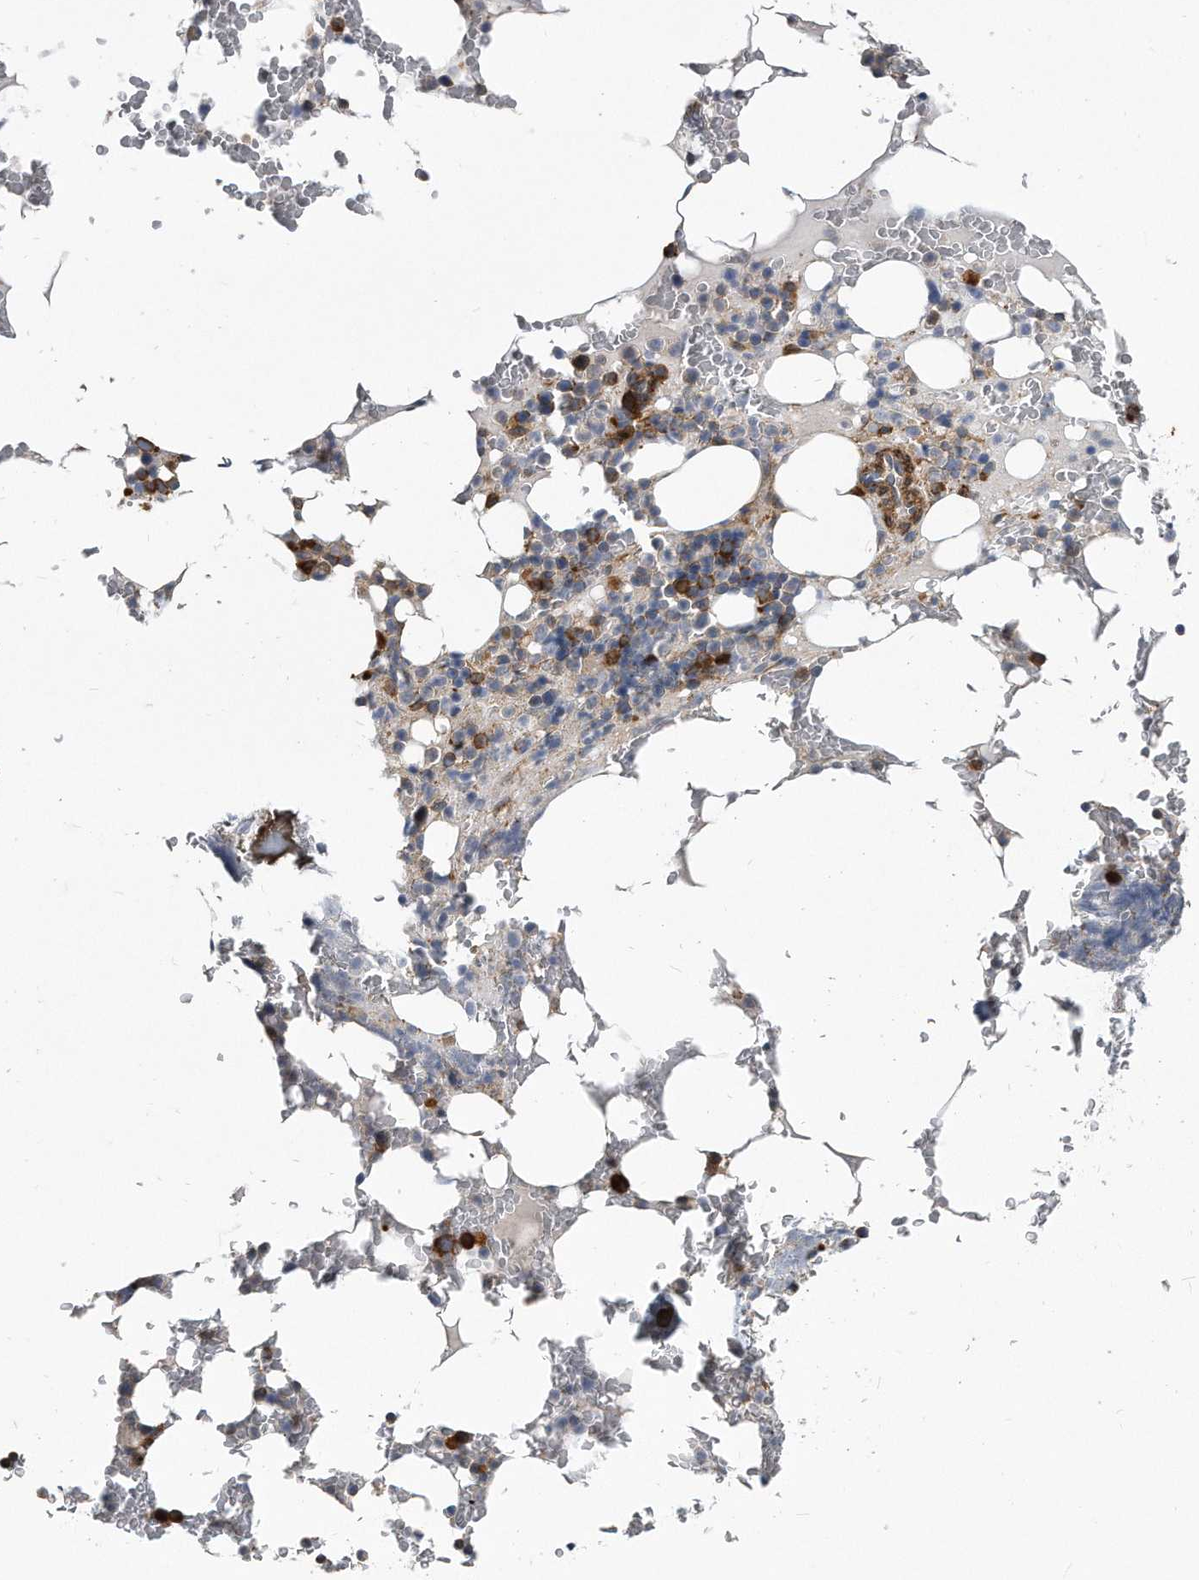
{"staining": {"intensity": "strong", "quantity": "<25%", "location": "cytoplasmic/membranous"}, "tissue": "bone marrow", "cell_type": "Hematopoietic cells", "image_type": "normal", "snomed": [{"axis": "morphology", "description": "Normal tissue, NOS"}, {"axis": "topography", "description": "Bone marrow"}], "caption": "Immunohistochemistry (IHC) image of benign bone marrow: bone marrow stained using IHC demonstrates medium levels of strong protein expression localized specifically in the cytoplasmic/membranous of hematopoietic cells, appearing as a cytoplasmic/membranous brown color.", "gene": "EIF2B4", "patient": {"sex": "male", "age": 58}}